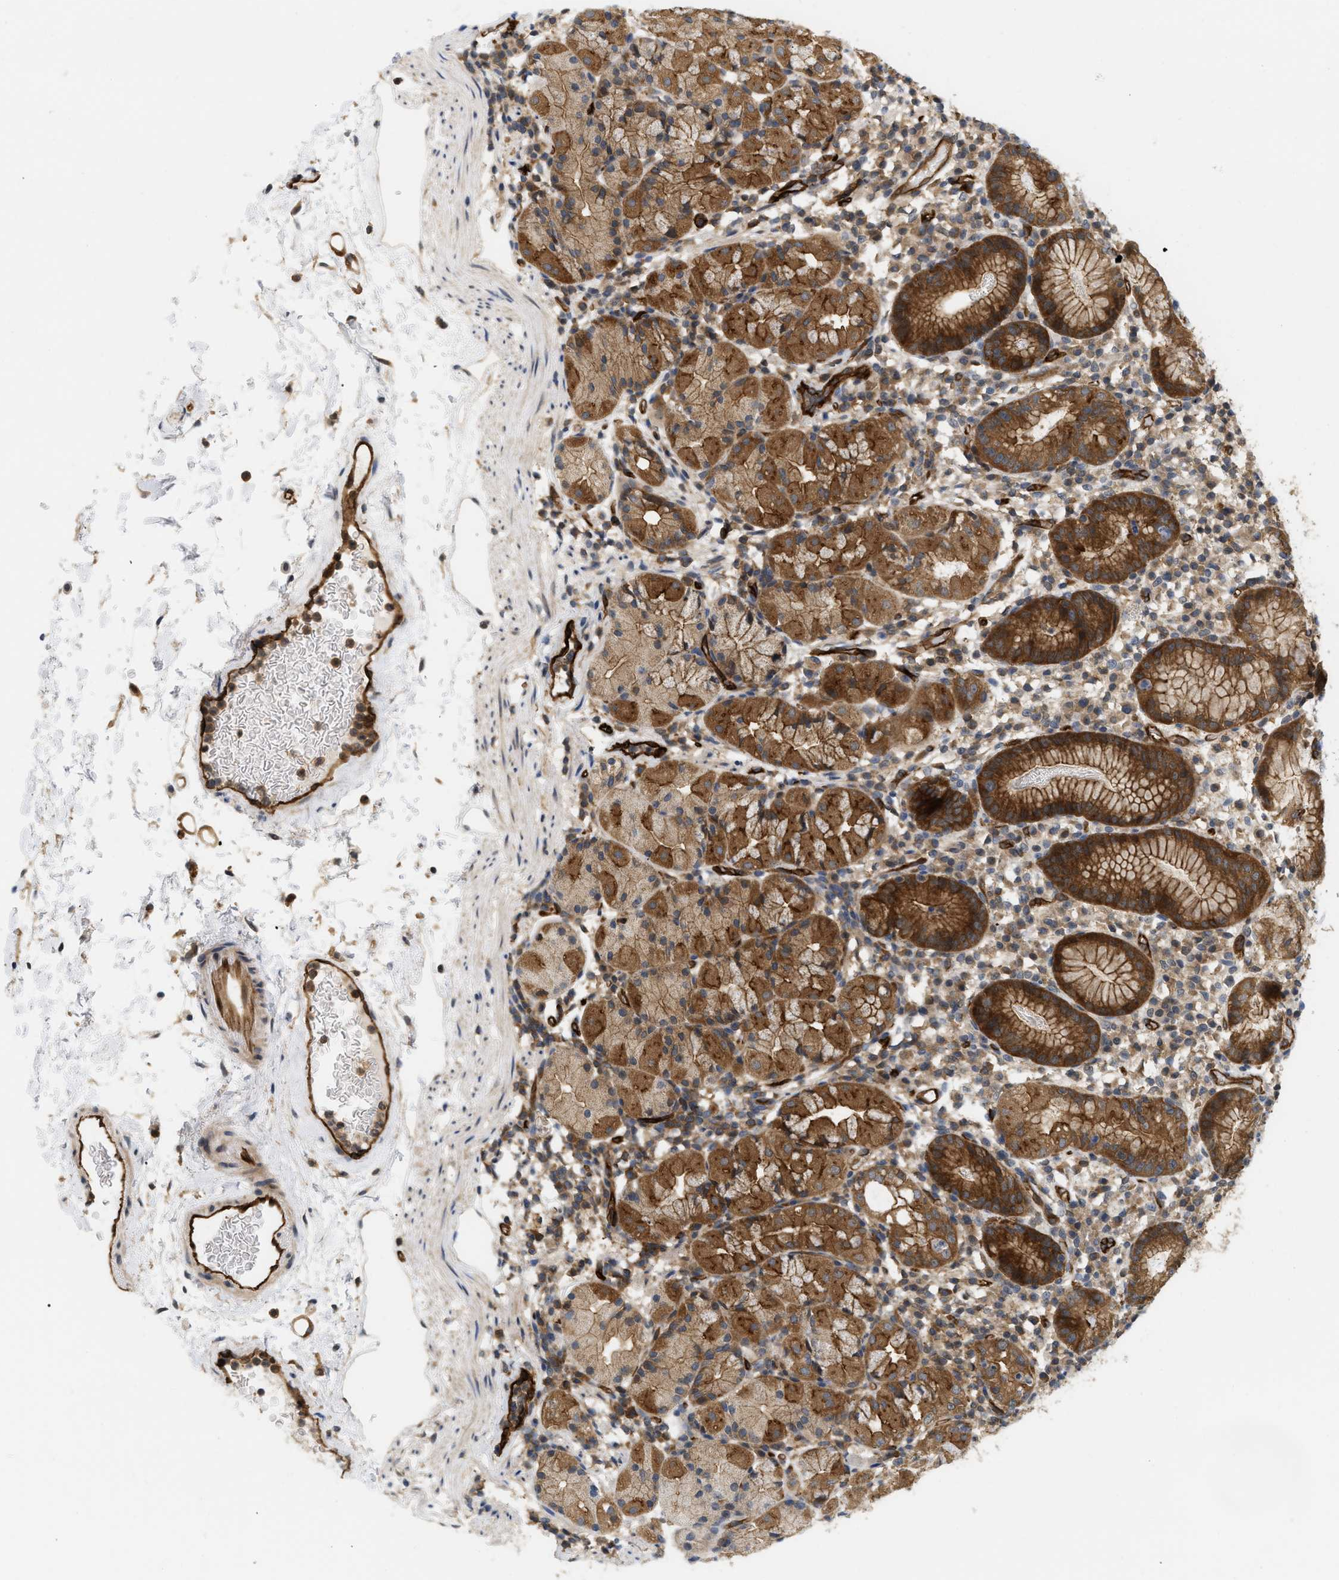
{"staining": {"intensity": "moderate", "quantity": ">75%", "location": "cytoplasmic/membranous"}, "tissue": "stomach", "cell_type": "Glandular cells", "image_type": "normal", "snomed": [{"axis": "morphology", "description": "Normal tissue, NOS"}, {"axis": "topography", "description": "Stomach"}, {"axis": "topography", "description": "Stomach, lower"}], "caption": "Protein analysis of normal stomach displays moderate cytoplasmic/membranous staining in approximately >75% of glandular cells.", "gene": "PALMD", "patient": {"sex": "female", "age": 75}}